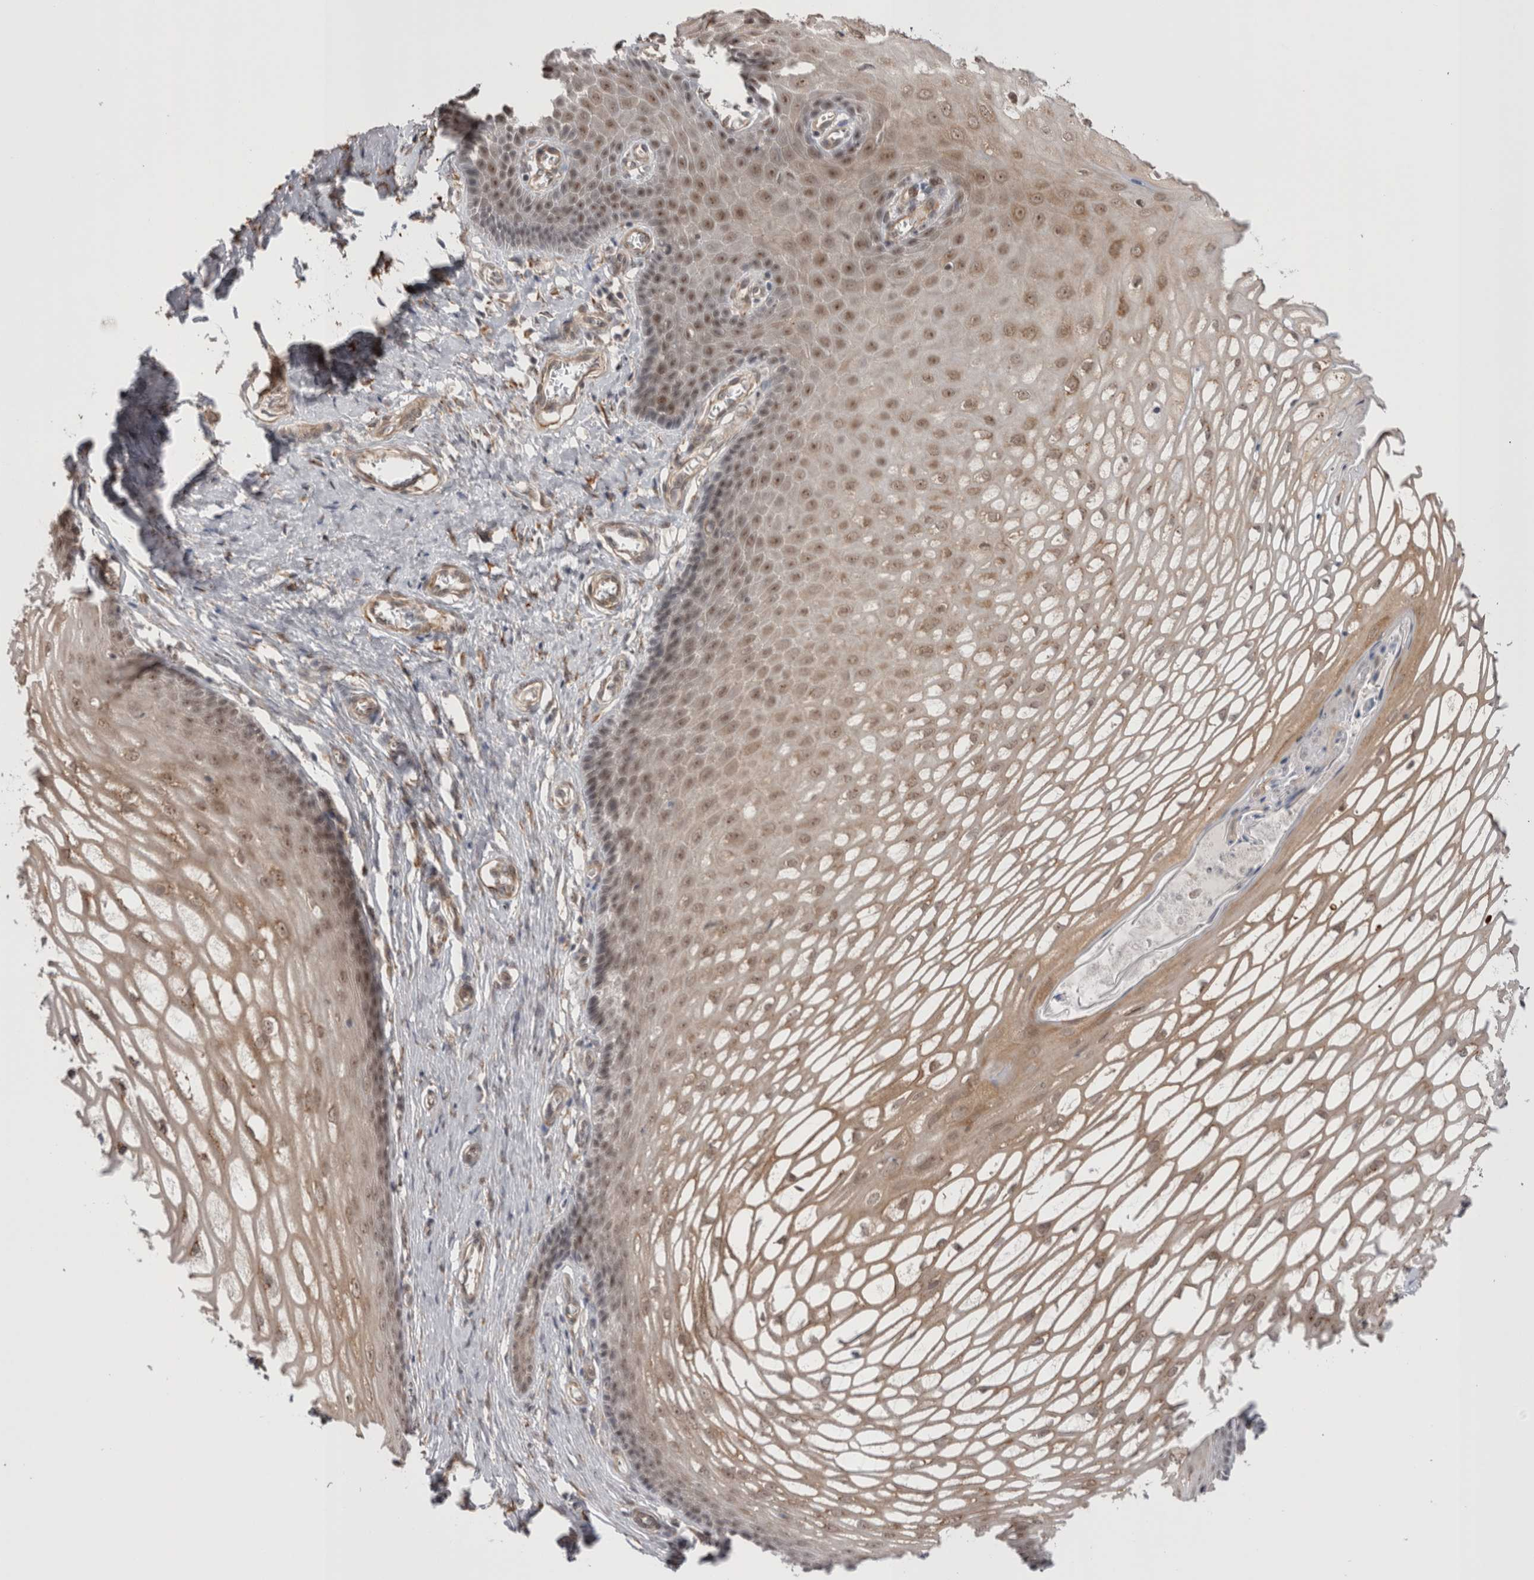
{"staining": {"intensity": "negative", "quantity": "none", "location": "none"}, "tissue": "cervix", "cell_type": "Glandular cells", "image_type": "normal", "snomed": [{"axis": "morphology", "description": "Normal tissue, NOS"}, {"axis": "topography", "description": "Cervix"}], "caption": "Protein analysis of unremarkable cervix demonstrates no significant expression in glandular cells.", "gene": "EXOSC4", "patient": {"sex": "female", "age": 55}}